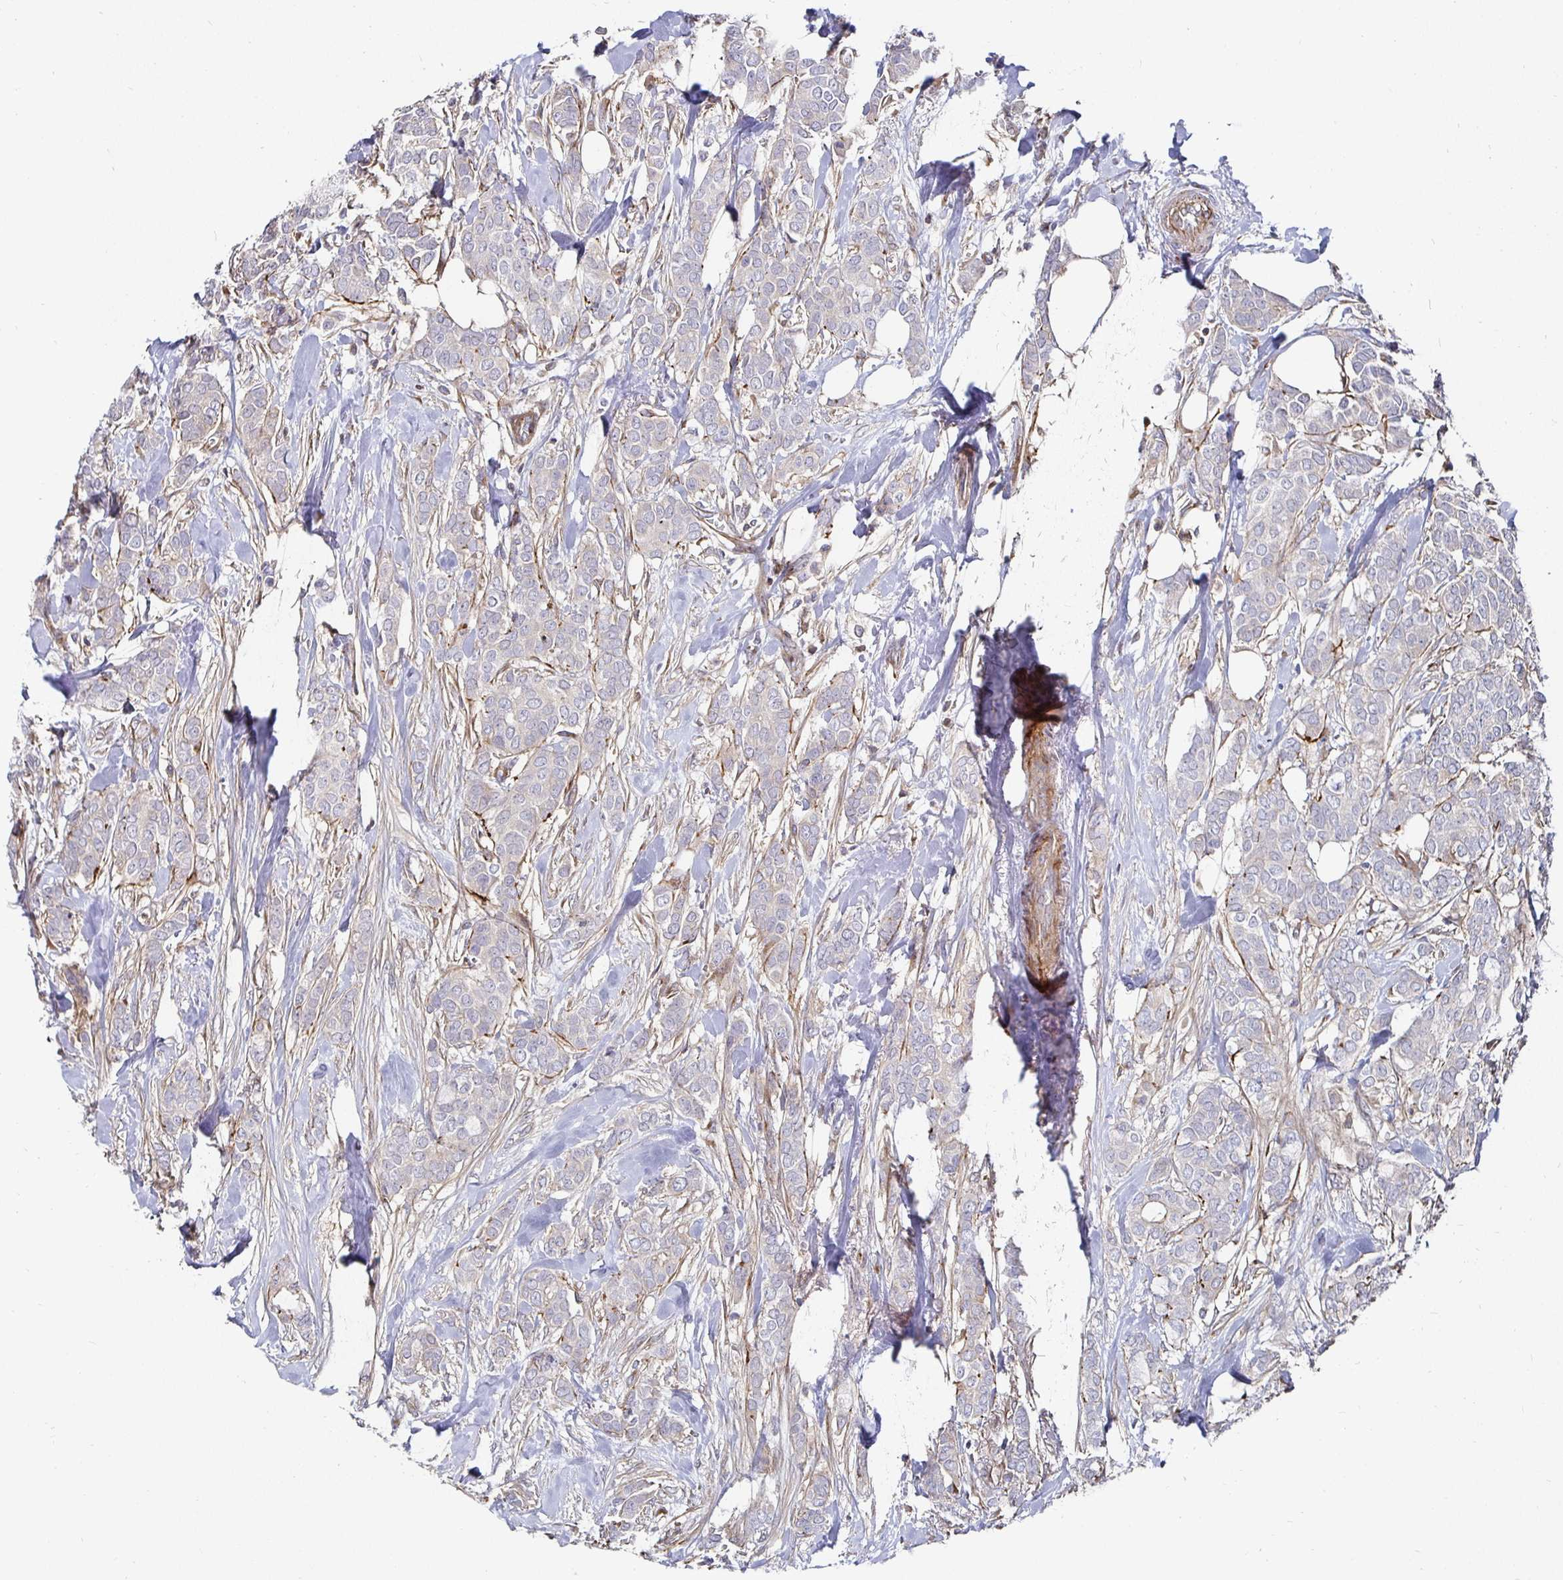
{"staining": {"intensity": "negative", "quantity": "none", "location": "none"}, "tissue": "breast cancer", "cell_type": "Tumor cells", "image_type": "cancer", "snomed": [{"axis": "morphology", "description": "Duct carcinoma"}, {"axis": "topography", "description": "Breast"}], "caption": "Breast cancer (infiltrating ductal carcinoma) was stained to show a protein in brown. There is no significant positivity in tumor cells. (Immunohistochemistry (ihc), brightfield microscopy, high magnification).", "gene": "GJA4", "patient": {"sex": "female", "age": 84}}